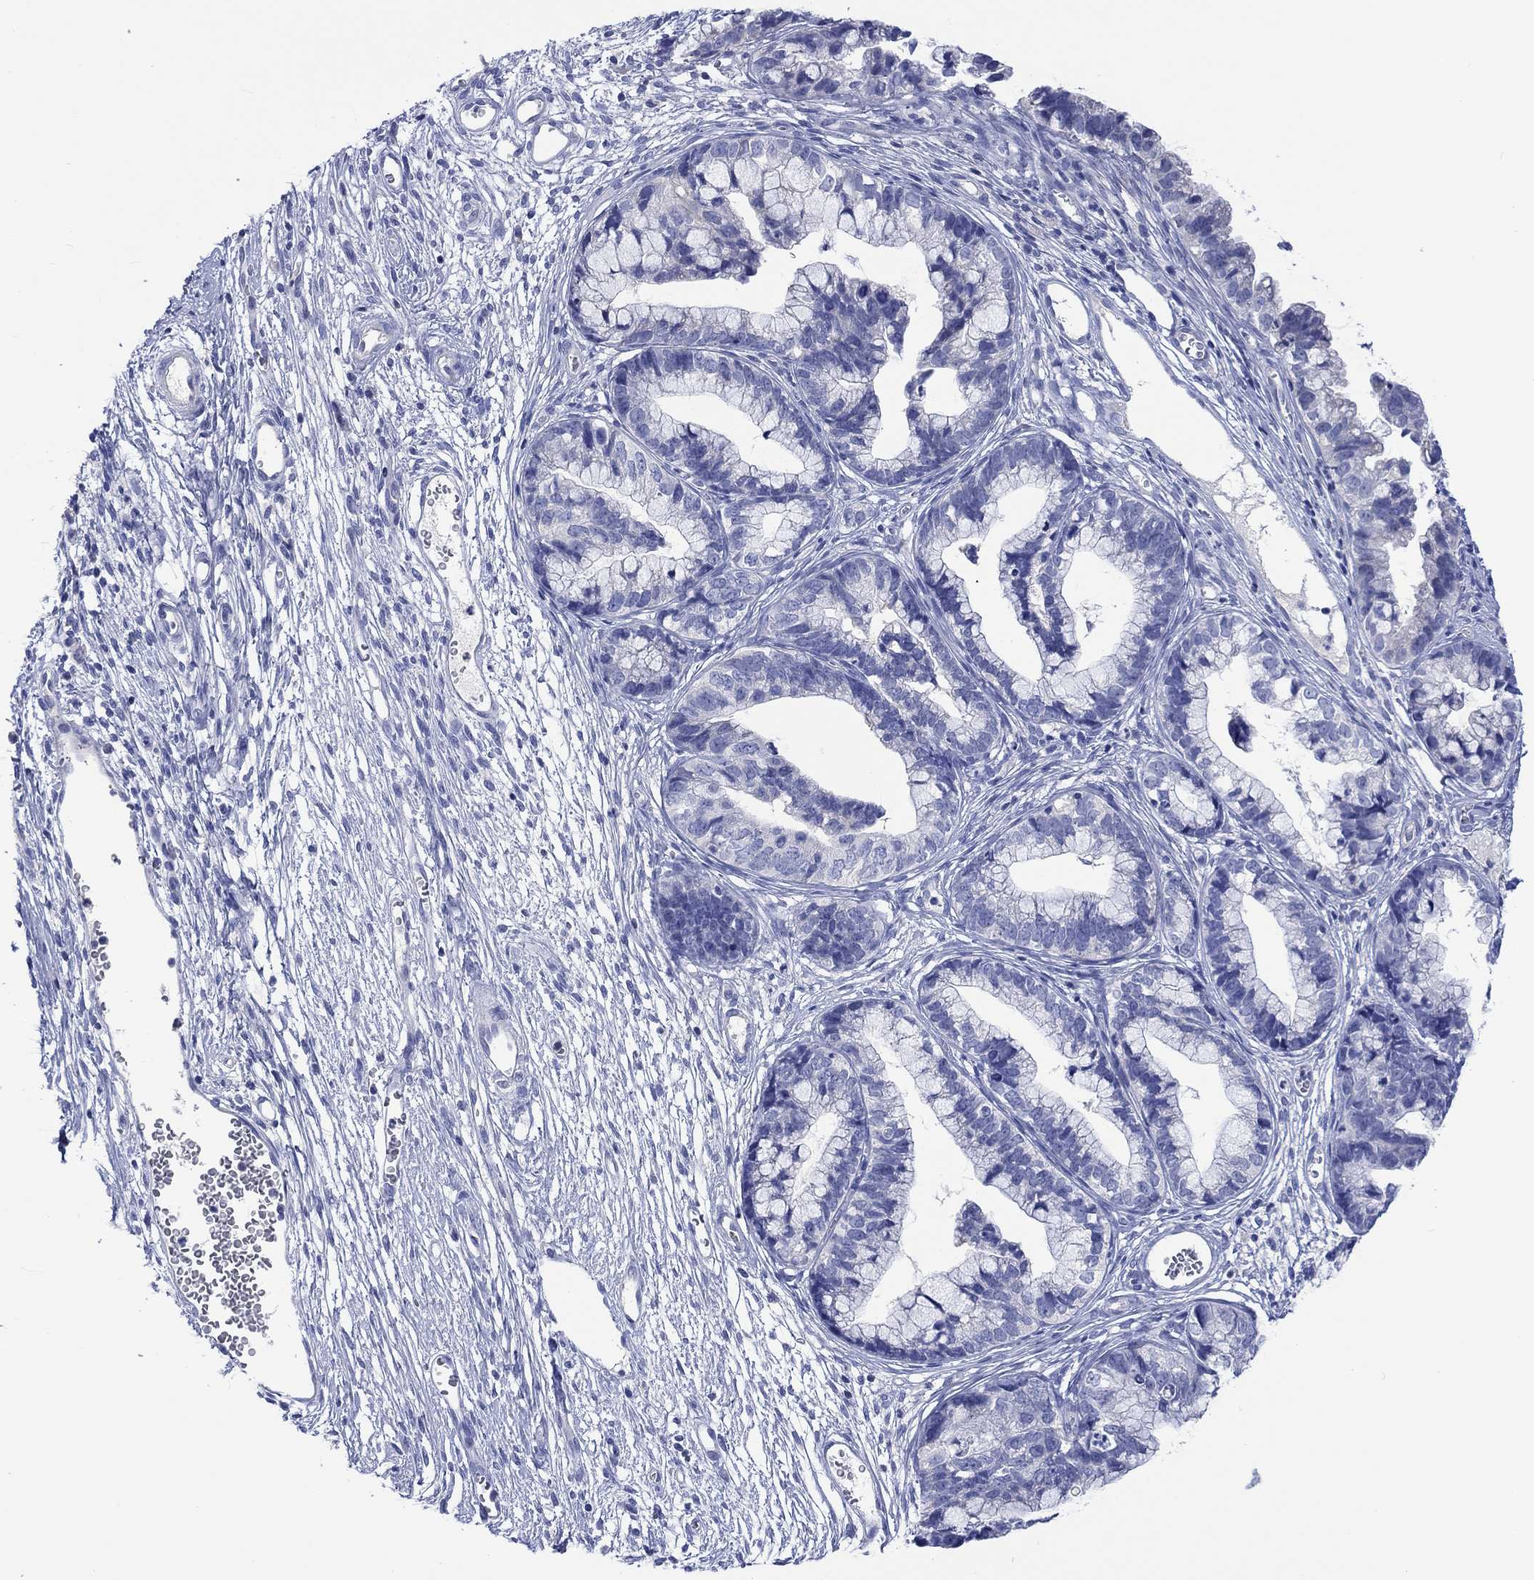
{"staining": {"intensity": "negative", "quantity": "none", "location": "none"}, "tissue": "cervical cancer", "cell_type": "Tumor cells", "image_type": "cancer", "snomed": [{"axis": "morphology", "description": "Adenocarcinoma, NOS"}, {"axis": "topography", "description": "Cervix"}], "caption": "Cervical cancer (adenocarcinoma) was stained to show a protein in brown. There is no significant expression in tumor cells.", "gene": "TOMM20L", "patient": {"sex": "female", "age": 44}}